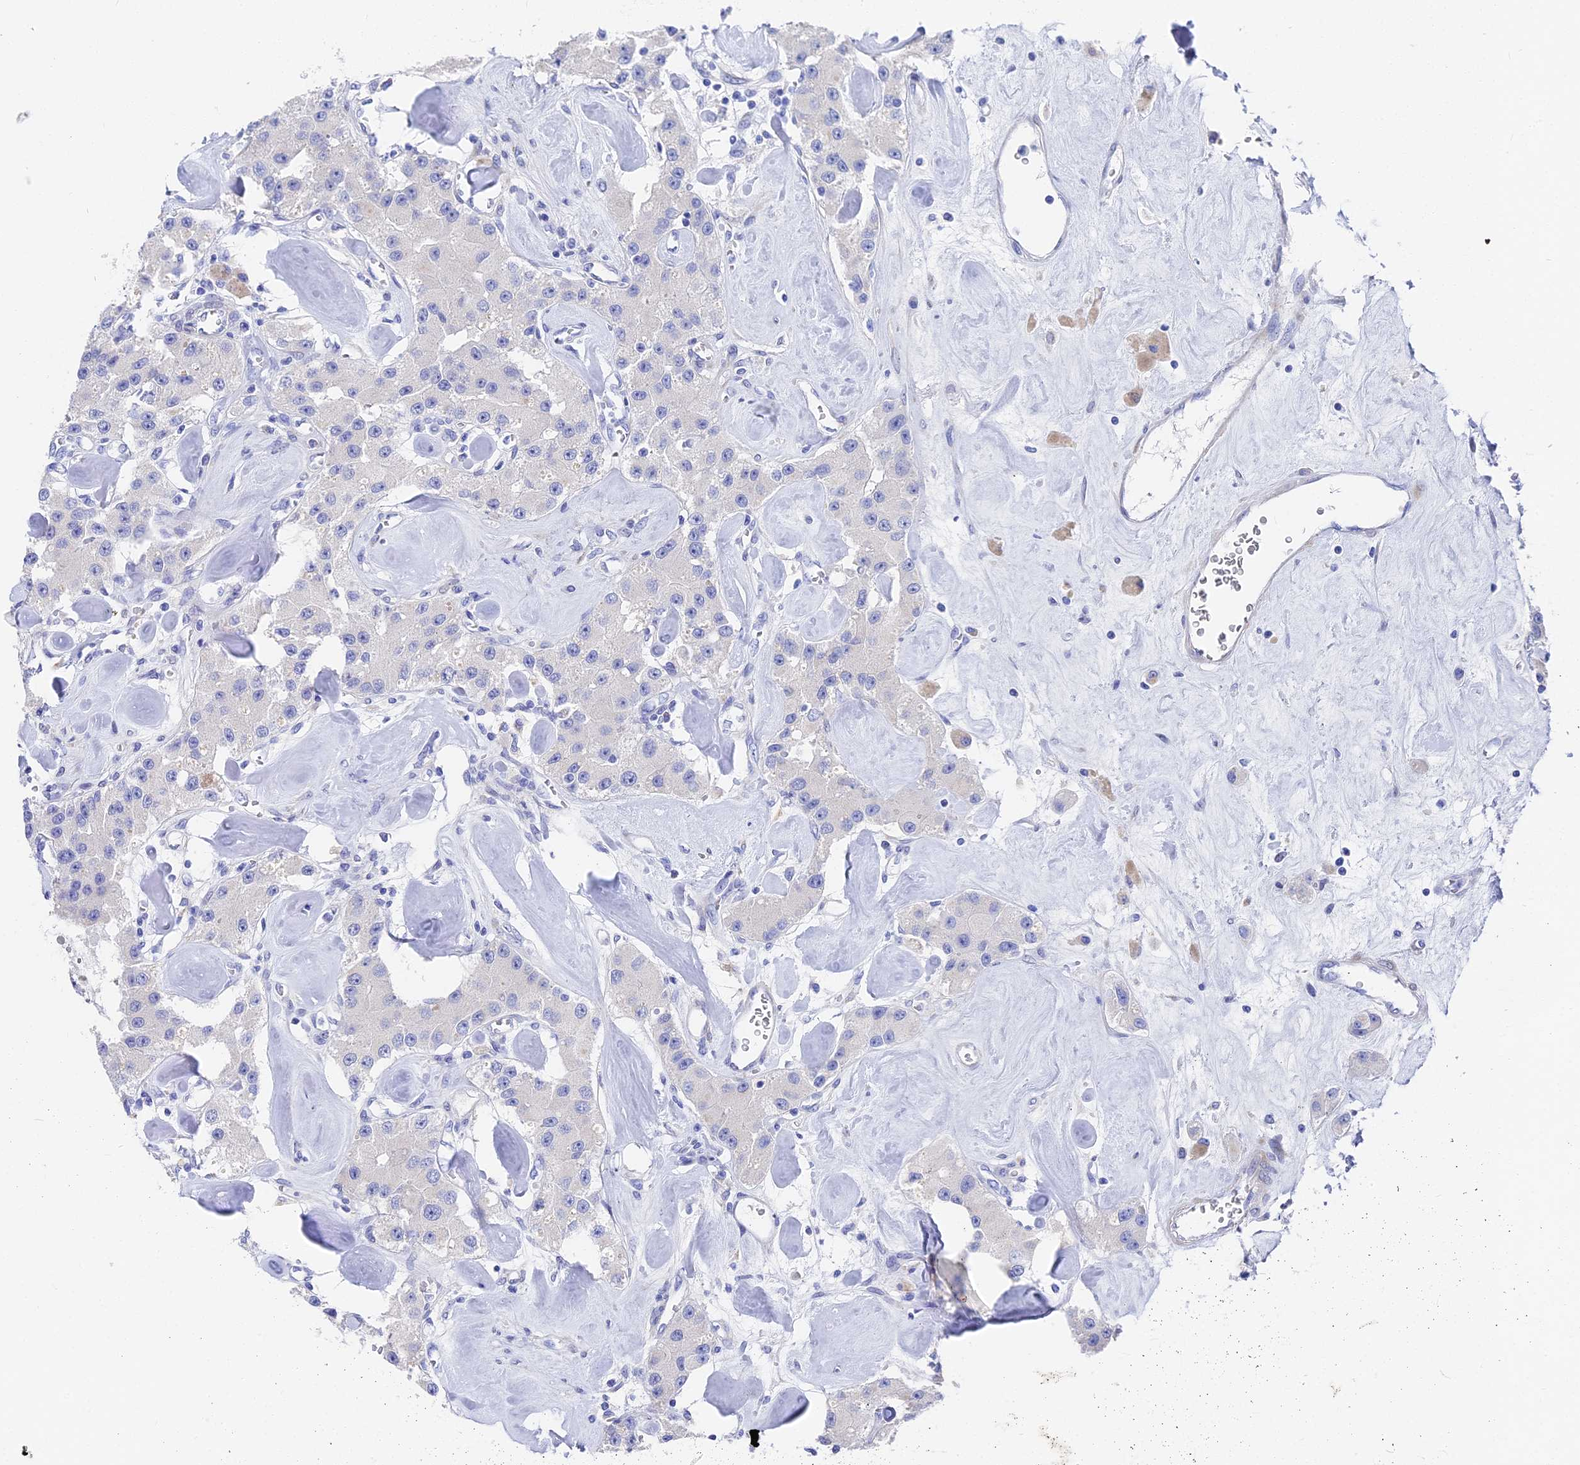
{"staining": {"intensity": "negative", "quantity": "none", "location": "none"}, "tissue": "carcinoid", "cell_type": "Tumor cells", "image_type": "cancer", "snomed": [{"axis": "morphology", "description": "Carcinoid, malignant, NOS"}, {"axis": "topography", "description": "Pancreas"}], "caption": "An image of human carcinoid is negative for staining in tumor cells.", "gene": "VPS33B", "patient": {"sex": "male", "age": 41}}